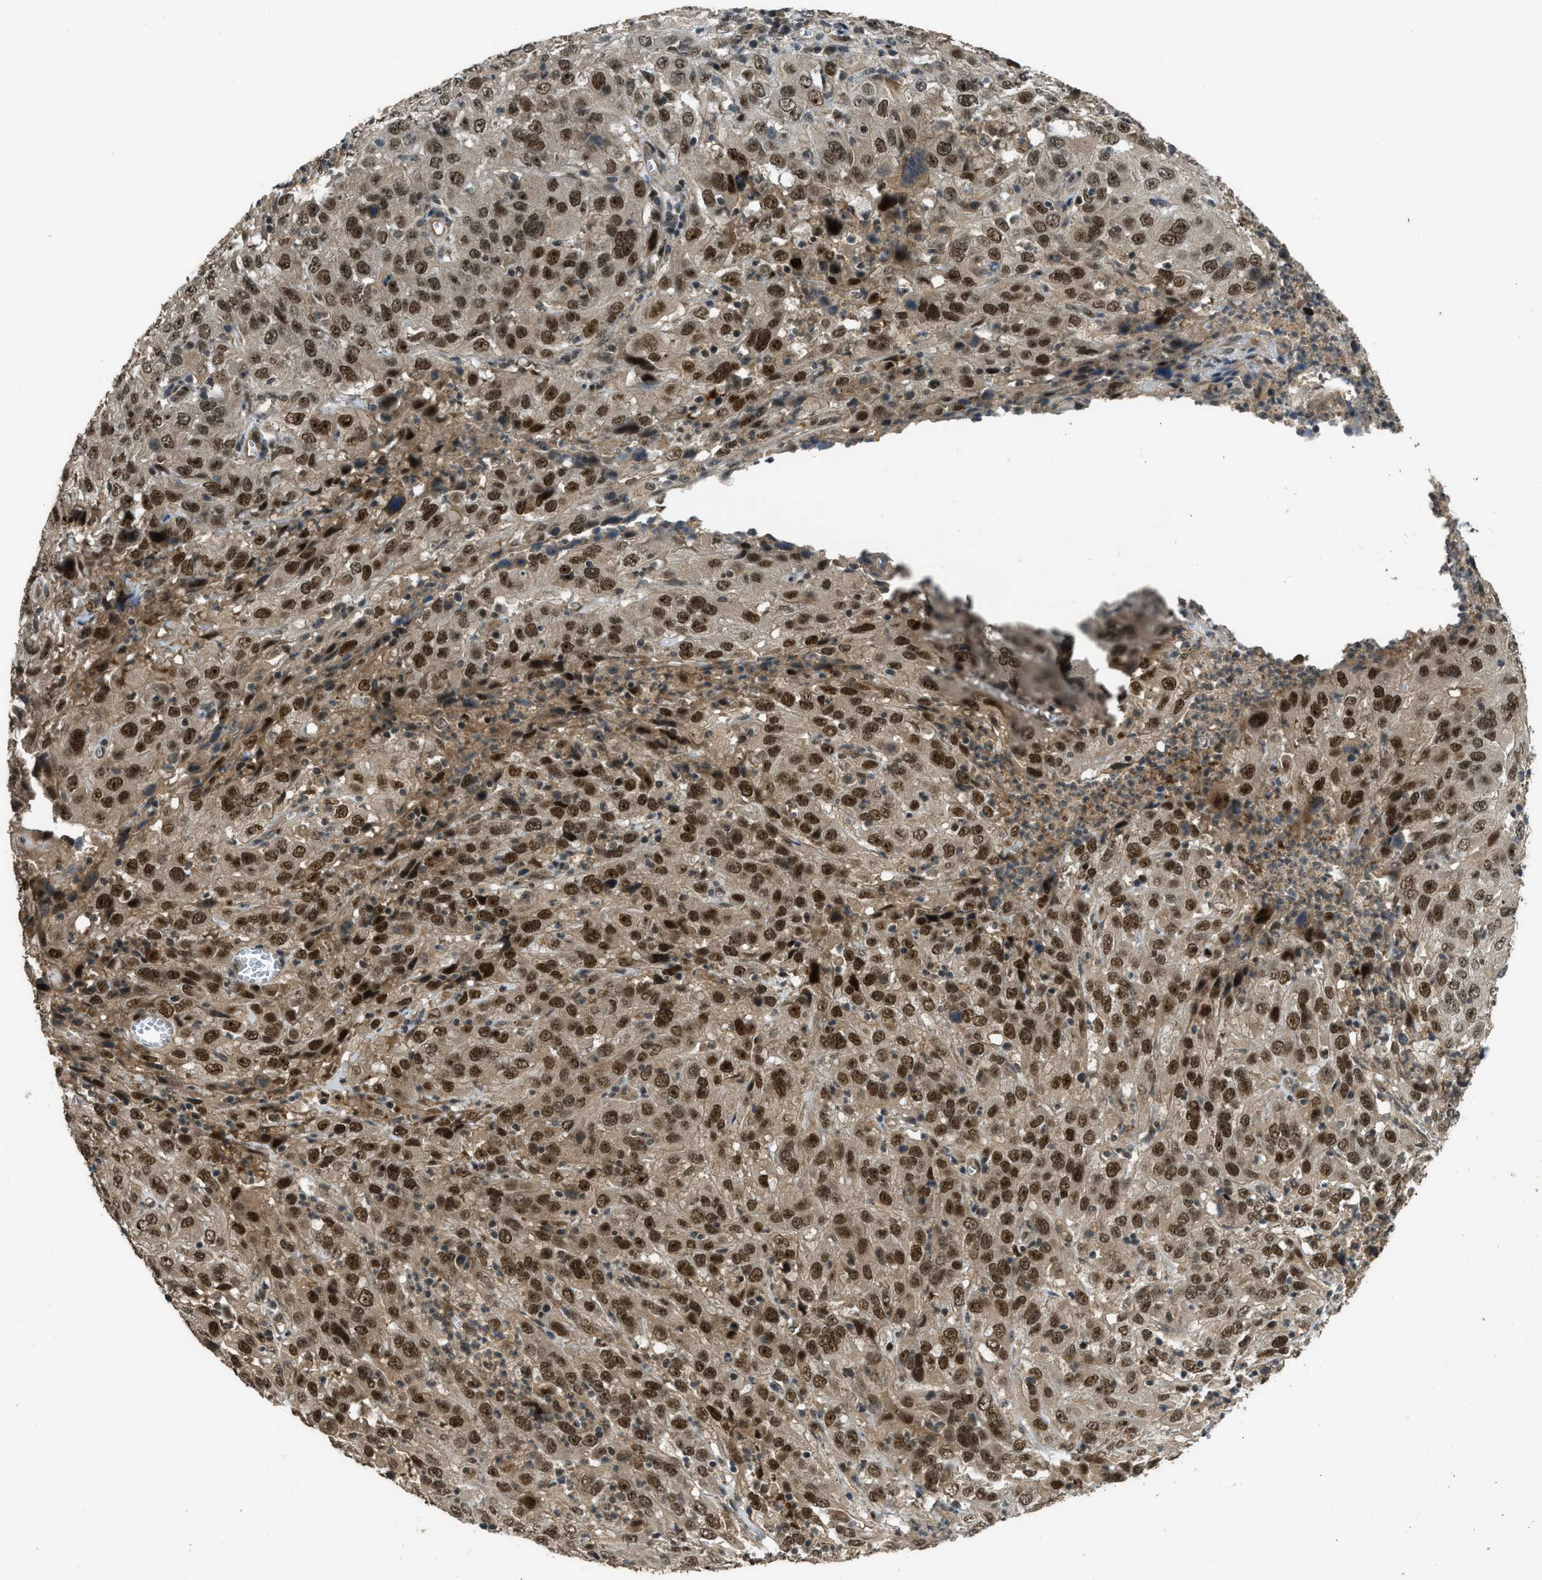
{"staining": {"intensity": "strong", "quantity": ">75%", "location": "cytoplasmic/membranous,nuclear"}, "tissue": "cervical cancer", "cell_type": "Tumor cells", "image_type": "cancer", "snomed": [{"axis": "morphology", "description": "Squamous cell carcinoma, NOS"}, {"axis": "topography", "description": "Cervix"}], "caption": "Squamous cell carcinoma (cervical) tissue reveals strong cytoplasmic/membranous and nuclear staining in about >75% of tumor cells", "gene": "GET1", "patient": {"sex": "female", "age": 32}}